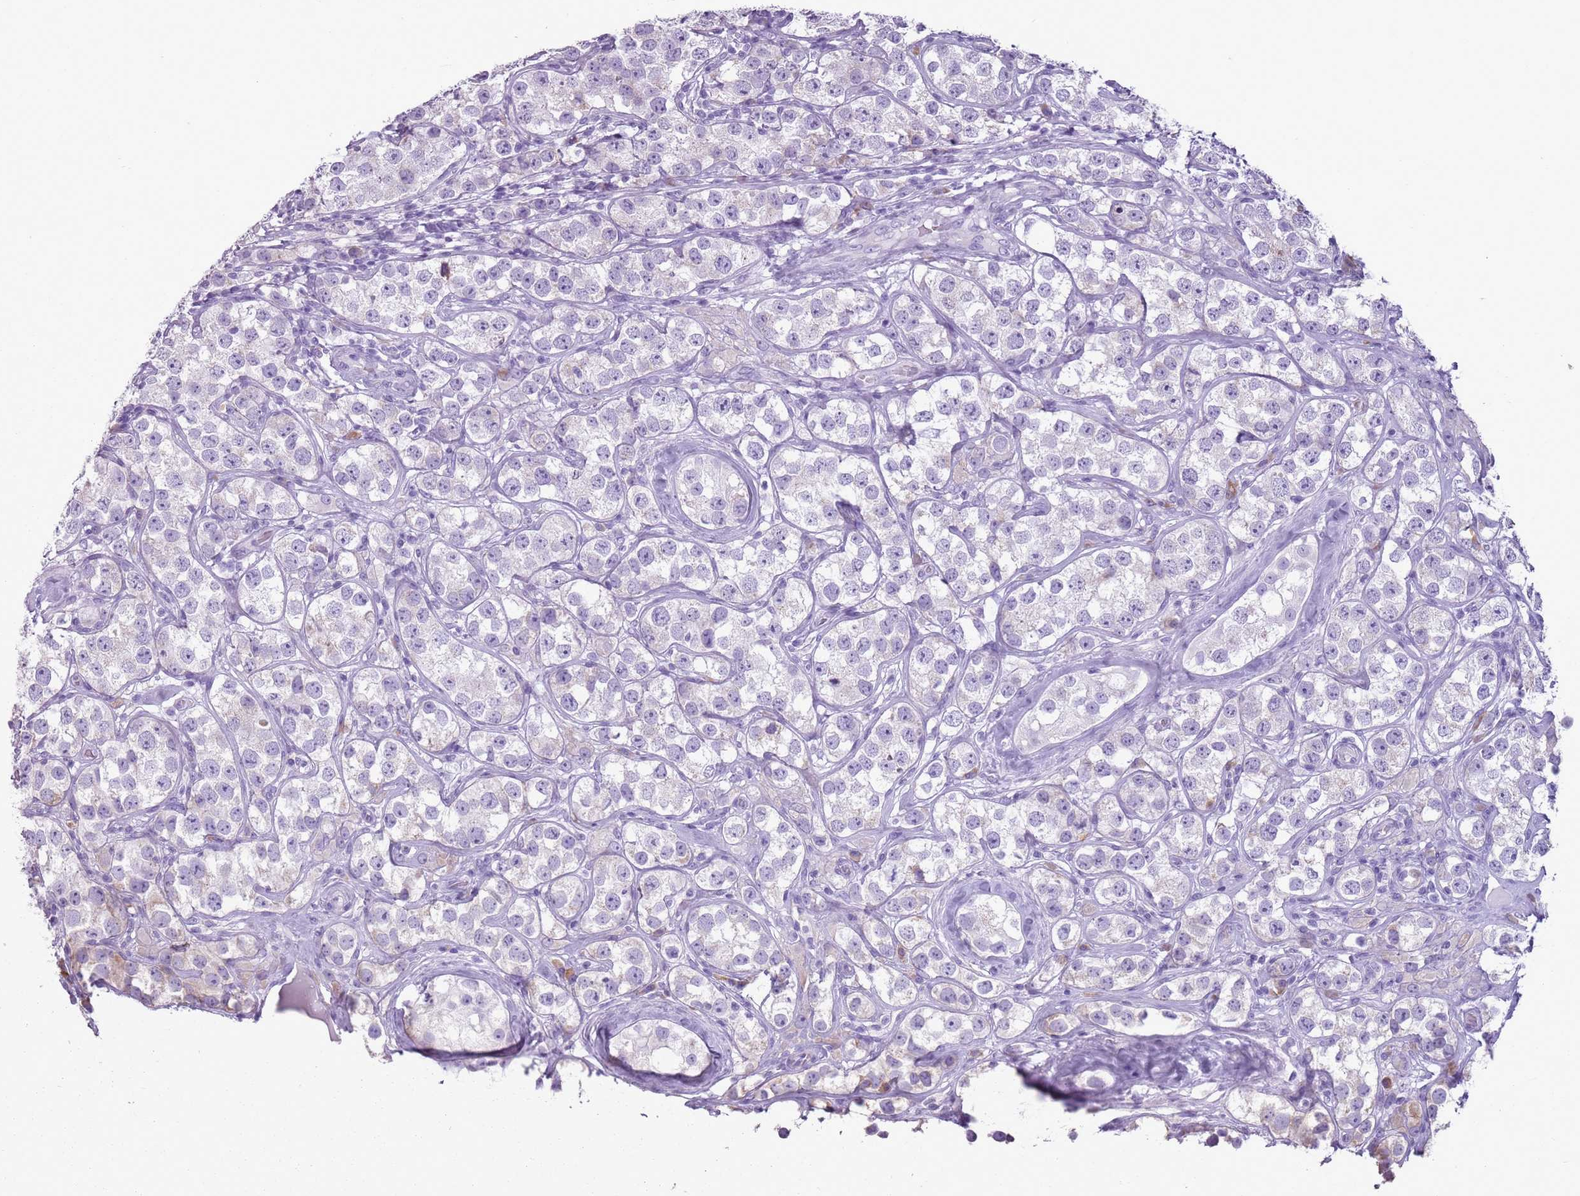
{"staining": {"intensity": "negative", "quantity": "none", "location": "none"}, "tissue": "testis cancer", "cell_type": "Tumor cells", "image_type": "cancer", "snomed": [{"axis": "morphology", "description": "Seminoma, NOS"}, {"axis": "topography", "description": "Testis"}], "caption": "The histopathology image displays no staining of tumor cells in testis seminoma.", "gene": "HYOU1", "patient": {"sex": "male", "age": 28}}